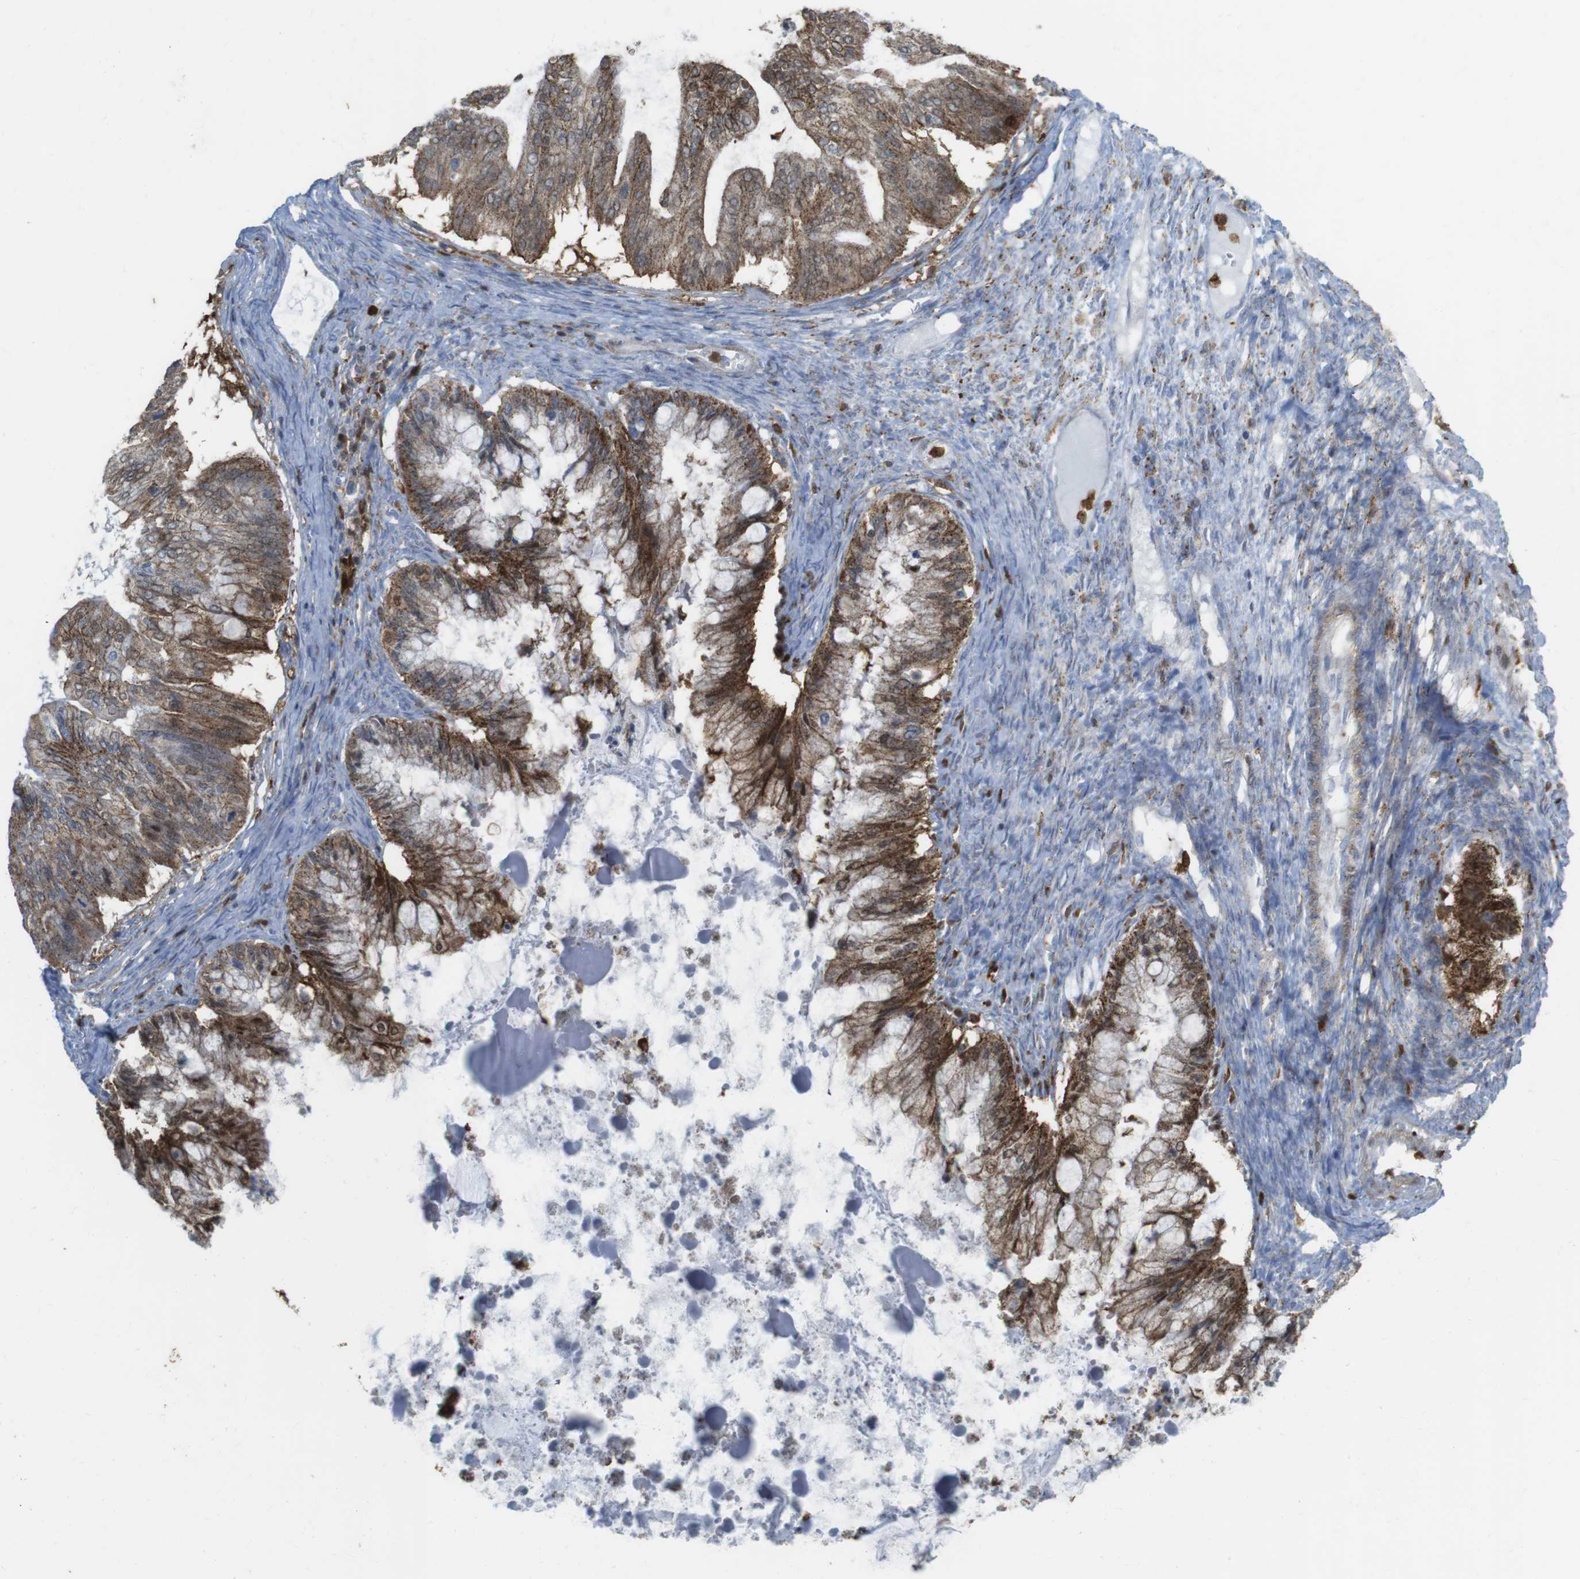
{"staining": {"intensity": "strong", "quantity": ">75%", "location": "cytoplasmic/membranous"}, "tissue": "ovarian cancer", "cell_type": "Tumor cells", "image_type": "cancer", "snomed": [{"axis": "morphology", "description": "Cystadenocarcinoma, mucinous, NOS"}, {"axis": "topography", "description": "Ovary"}], "caption": "Immunohistochemistry of ovarian mucinous cystadenocarcinoma demonstrates high levels of strong cytoplasmic/membranous staining in approximately >75% of tumor cells.", "gene": "PRKCD", "patient": {"sex": "female", "age": 57}}